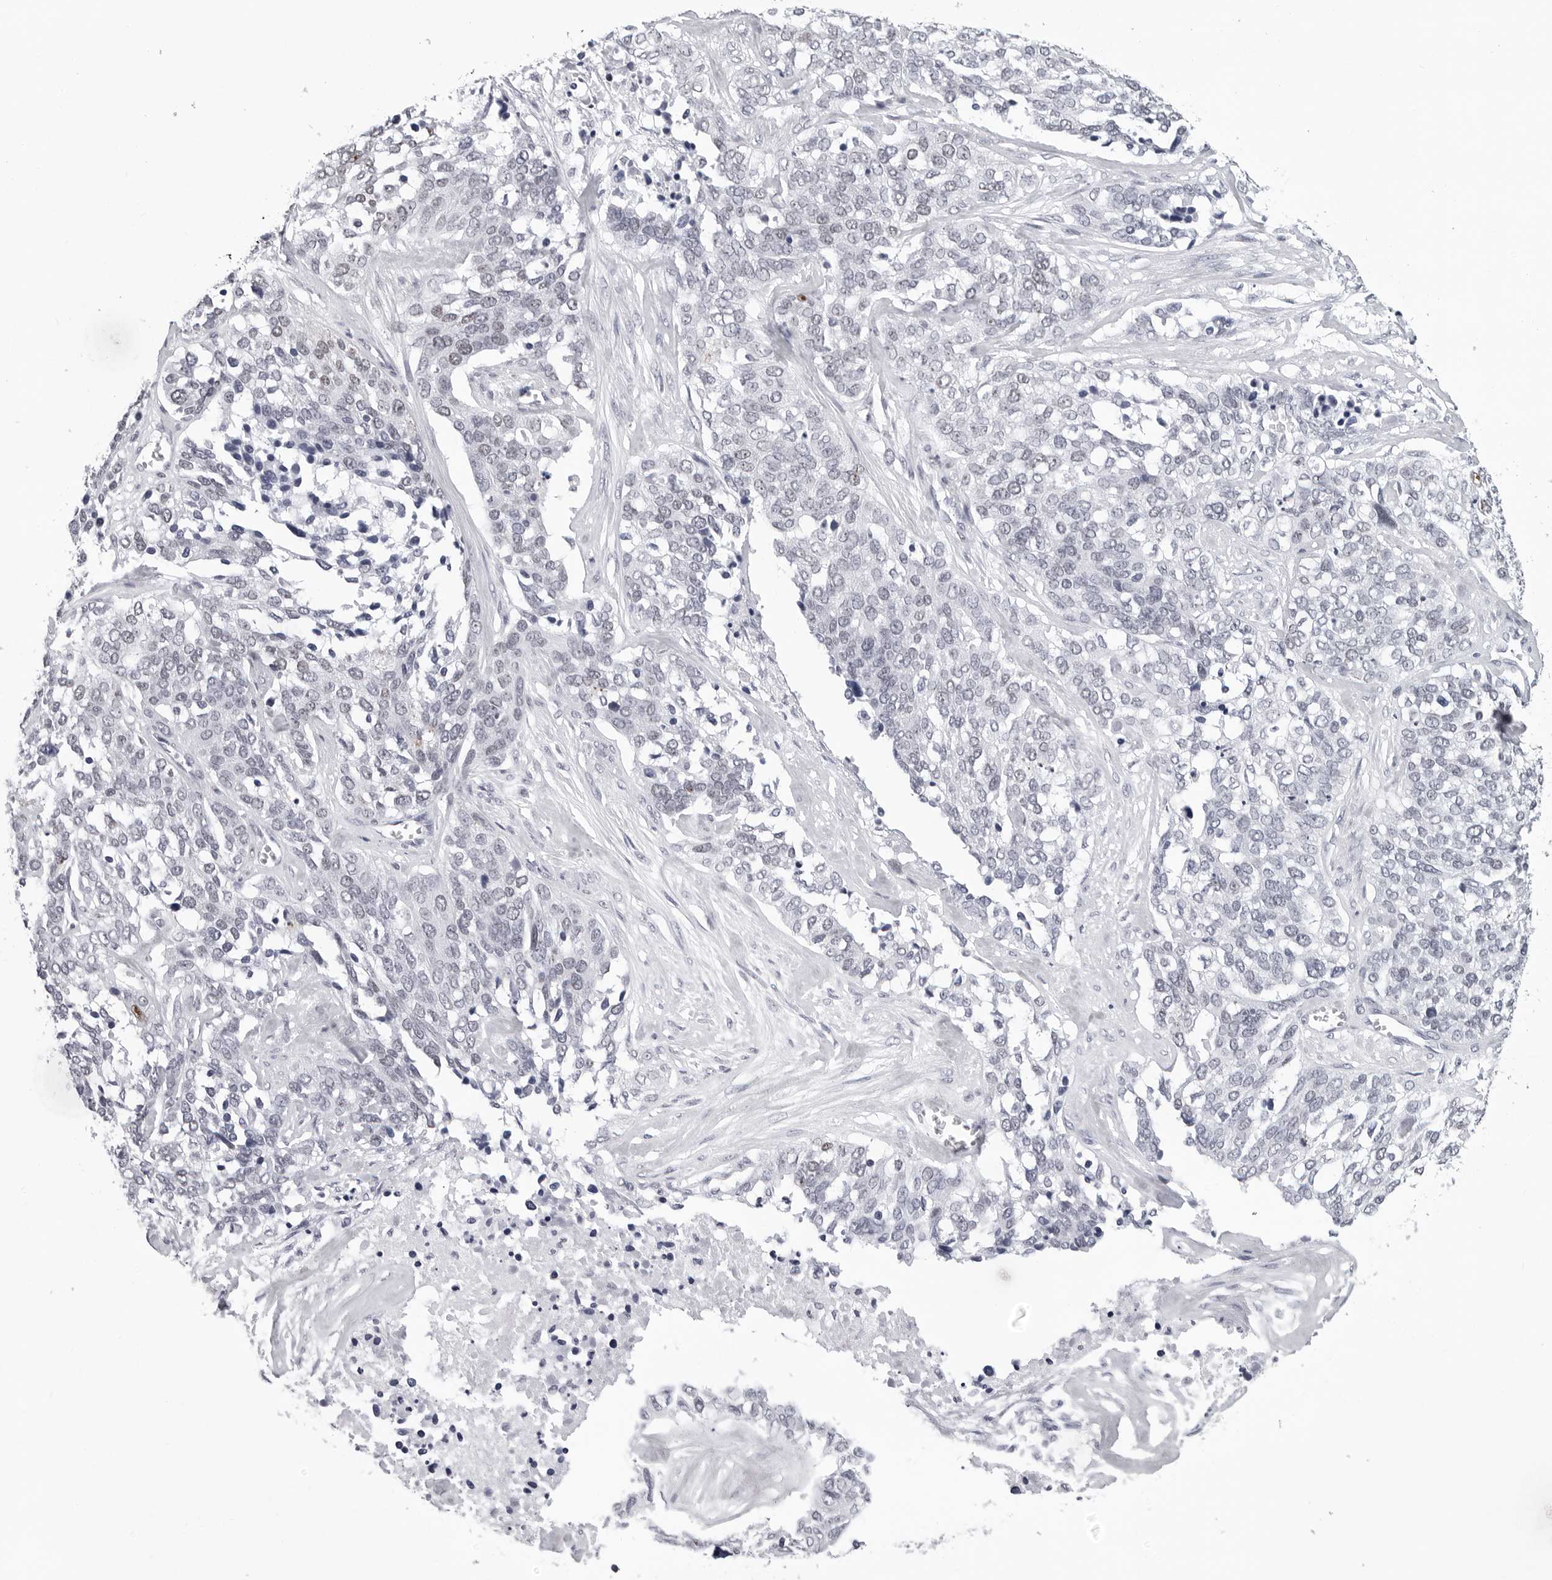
{"staining": {"intensity": "negative", "quantity": "none", "location": "none"}, "tissue": "ovarian cancer", "cell_type": "Tumor cells", "image_type": "cancer", "snomed": [{"axis": "morphology", "description": "Cystadenocarcinoma, serous, NOS"}, {"axis": "topography", "description": "Ovary"}], "caption": "Tumor cells are negative for brown protein staining in ovarian serous cystadenocarcinoma.", "gene": "GNL2", "patient": {"sex": "female", "age": 44}}